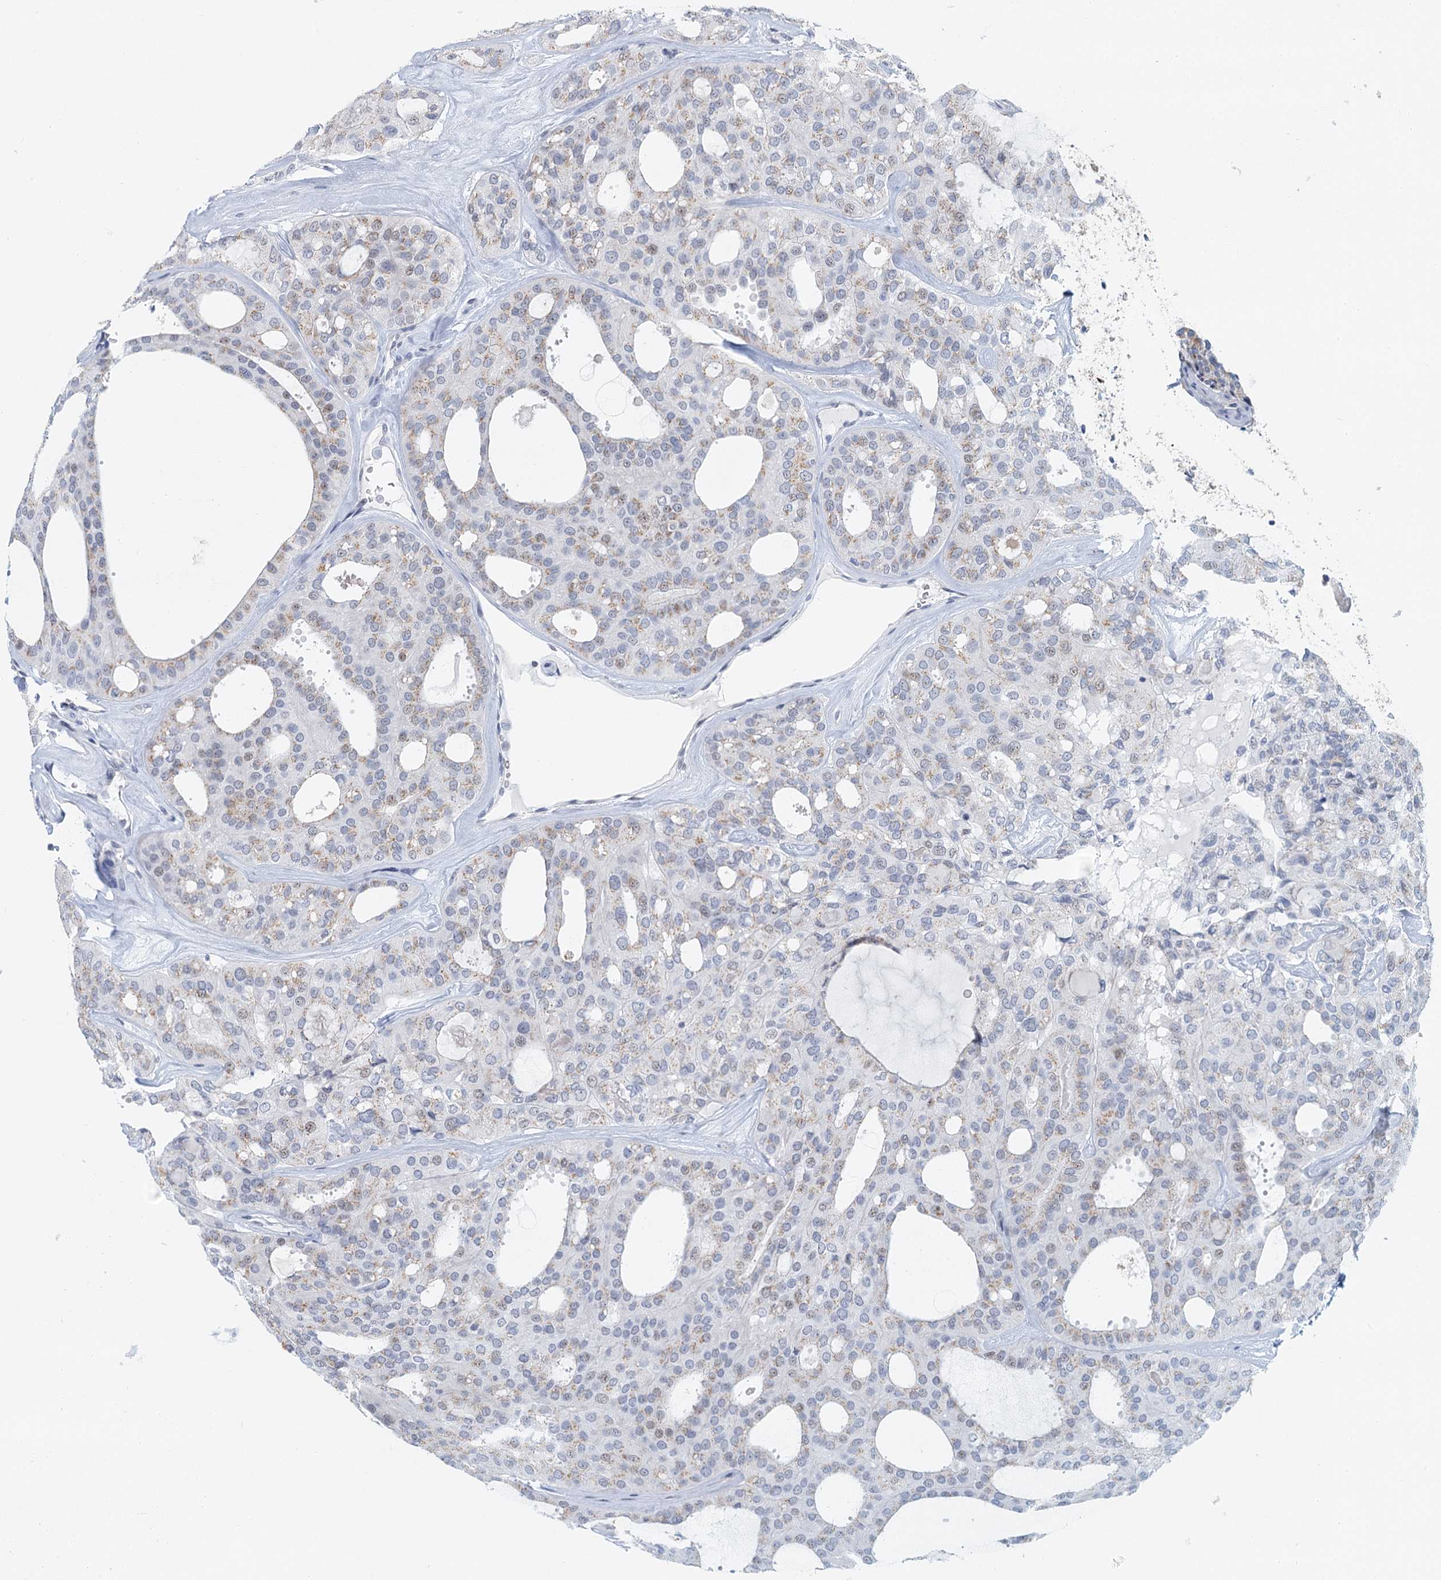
{"staining": {"intensity": "weak", "quantity": "25%-75%", "location": "cytoplasmic/membranous"}, "tissue": "thyroid cancer", "cell_type": "Tumor cells", "image_type": "cancer", "snomed": [{"axis": "morphology", "description": "Follicular adenoma carcinoma, NOS"}, {"axis": "topography", "description": "Thyroid gland"}], "caption": "A photomicrograph showing weak cytoplasmic/membranous expression in approximately 25%-75% of tumor cells in thyroid follicular adenoma carcinoma, as visualized by brown immunohistochemical staining.", "gene": "ZNF527", "patient": {"sex": "male", "age": 75}}